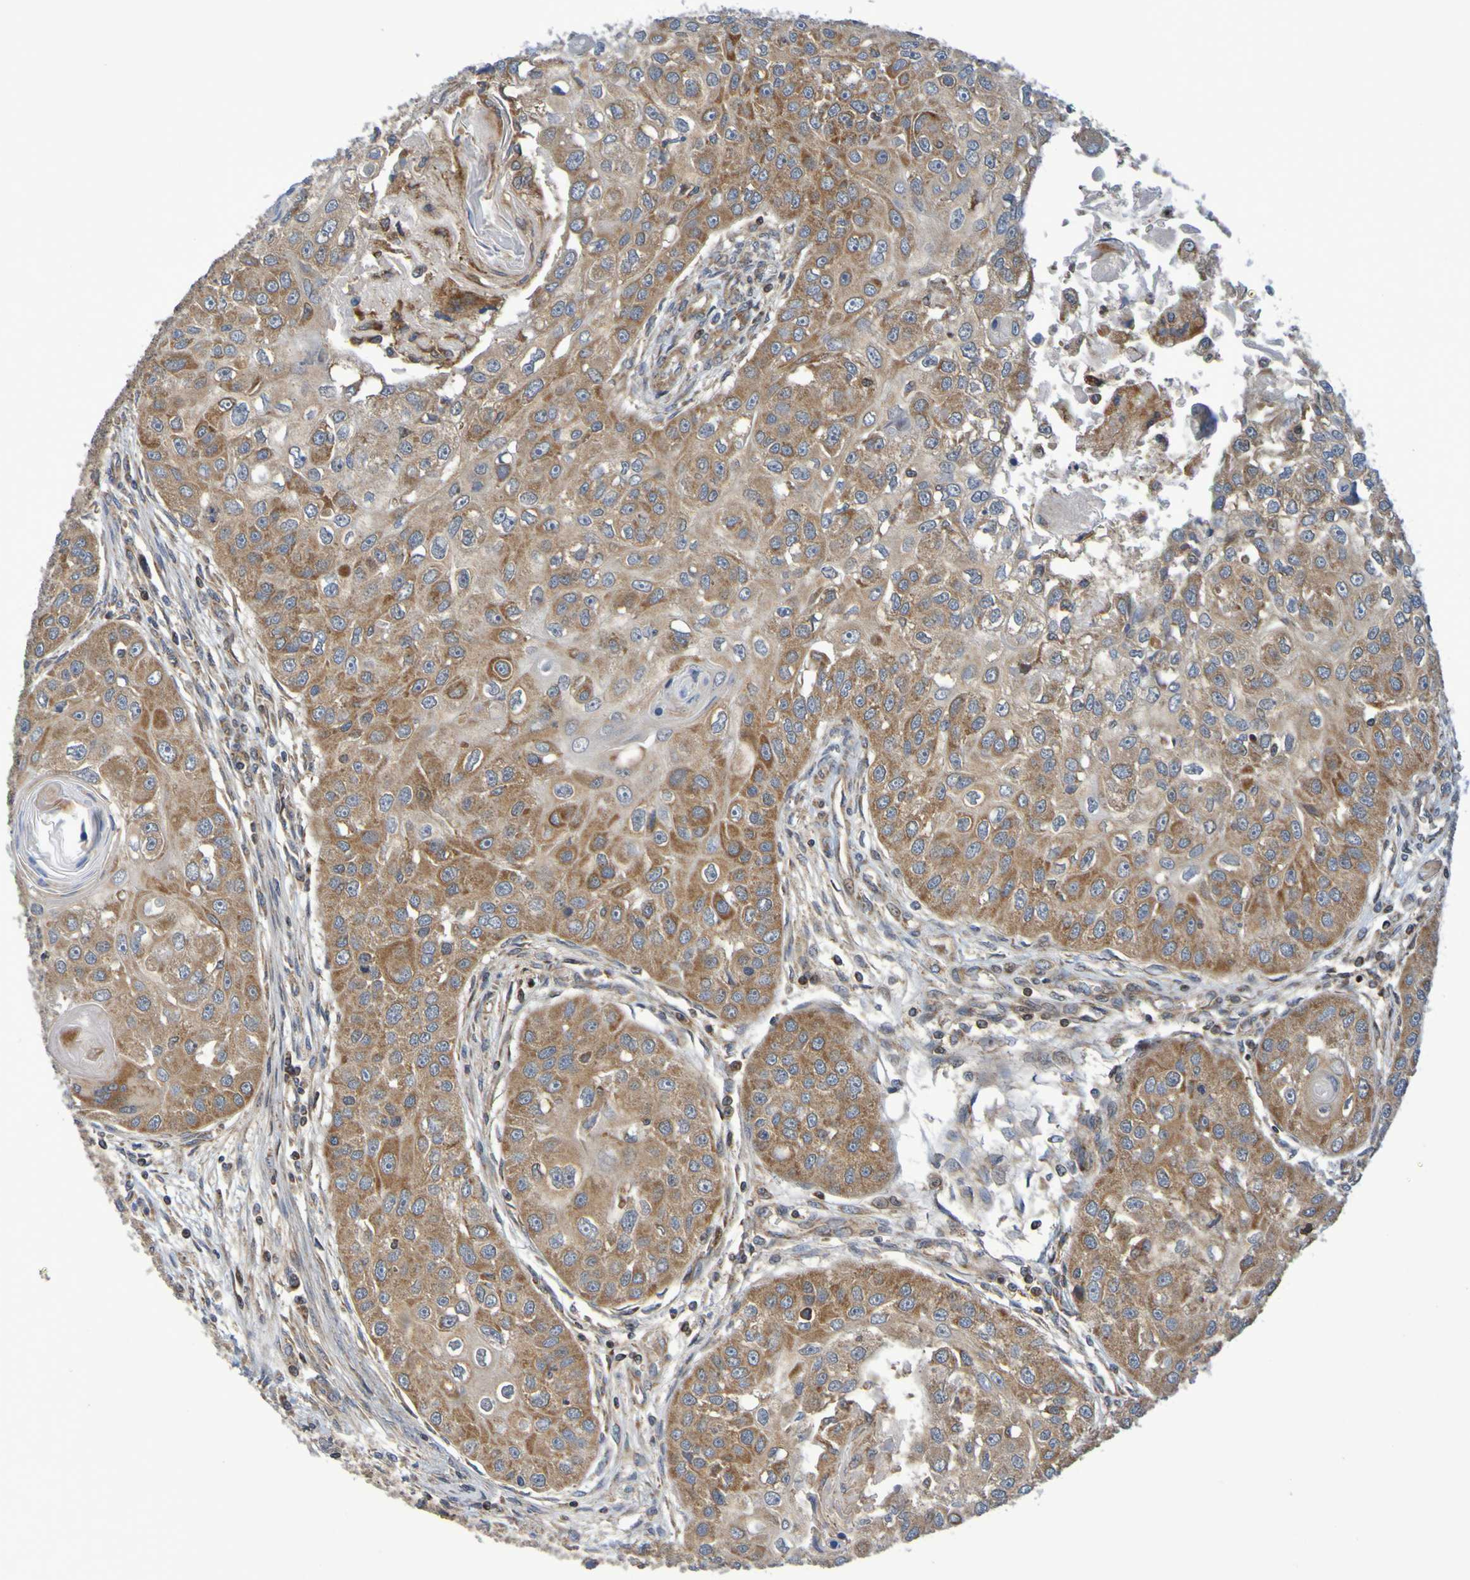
{"staining": {"intensity": "moderate", "quantity": ">75%", "location": "cytoplasmic/membranous"}, "tissue": "head and neck cancer", "cell_type": "Tumor cells", "image_type": "cancer", "snomed": [{"axis": "morphology", "description": "Normal tissue, NOS"}, {"axis": "morphology", "description": "Squamous cell carcinoma, NOS"}, {"axis": "topography", "description": "Skeletal muscle"}, {"axis": "topography", "description": "Head-Neck"}], "caption": "Moderate cytoplasmic/membranous protein staining is seen in approximately >75% of tumor cells in squamous cell carcinoma (head and neck).", "gene": "CCDC51", "patient": {"sex": "male", "age": 51}}